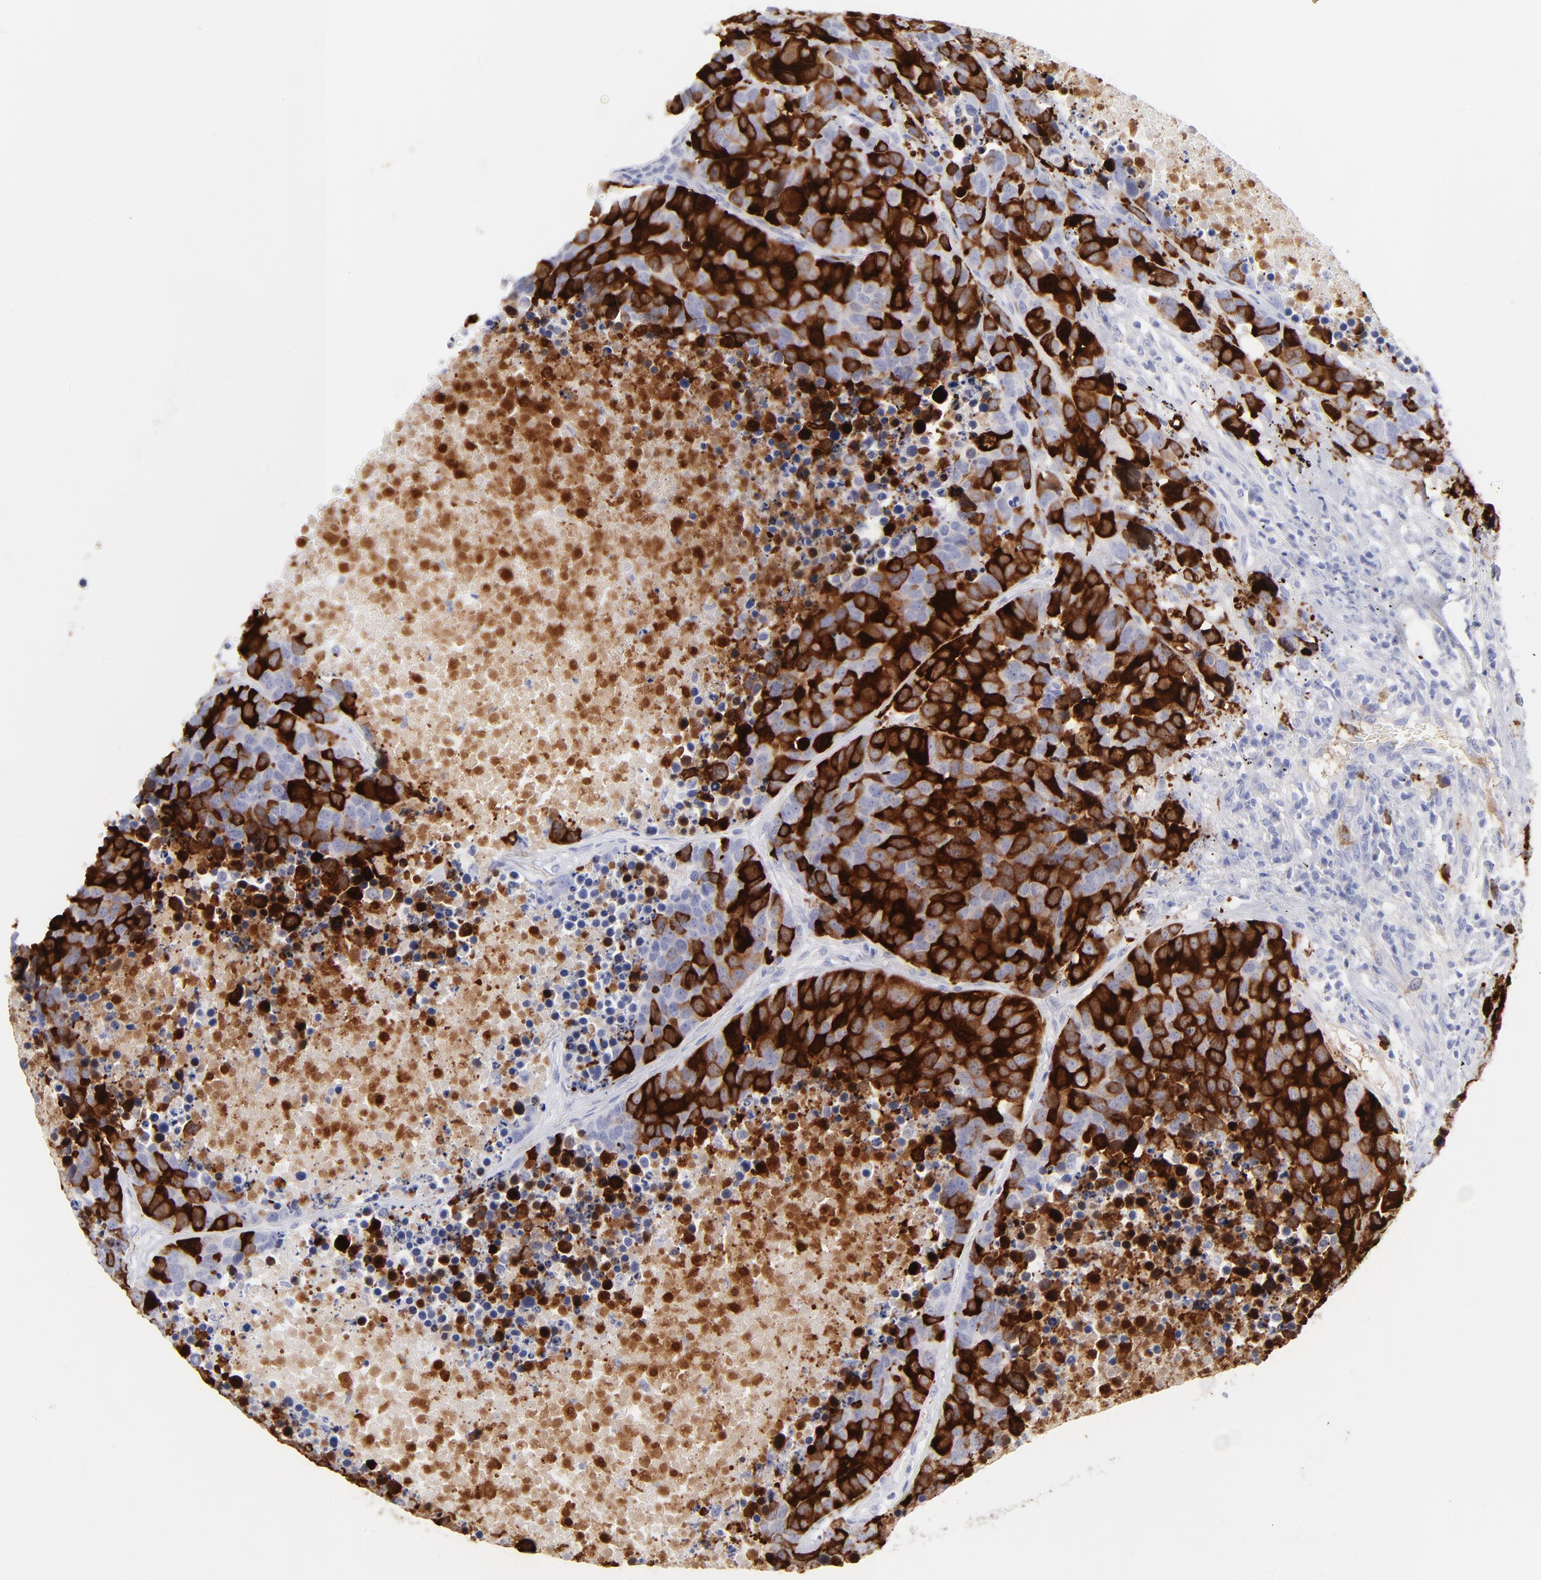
{"staining": {"intensity": "strong", "quantity": ">75%", "location": "cytoplasmic/membranous"}, "tissue": "carcinoid", "cell_type": "Tumor cells", "image_type": "cancer", "snomed": [{"axis": "morphology", "description": "Carcinoid, malignant, NOS"}, {"axis": "topography", "description": "Lung"}], "caption": "Carcinoid tissue demonstrates strong cytoplasmic/membranous positivity in about >75% of tumor cells, visualized by immunohistochemistry.", "gene": "CCNB1", "patient": {"sex": "male", "age": 60}}